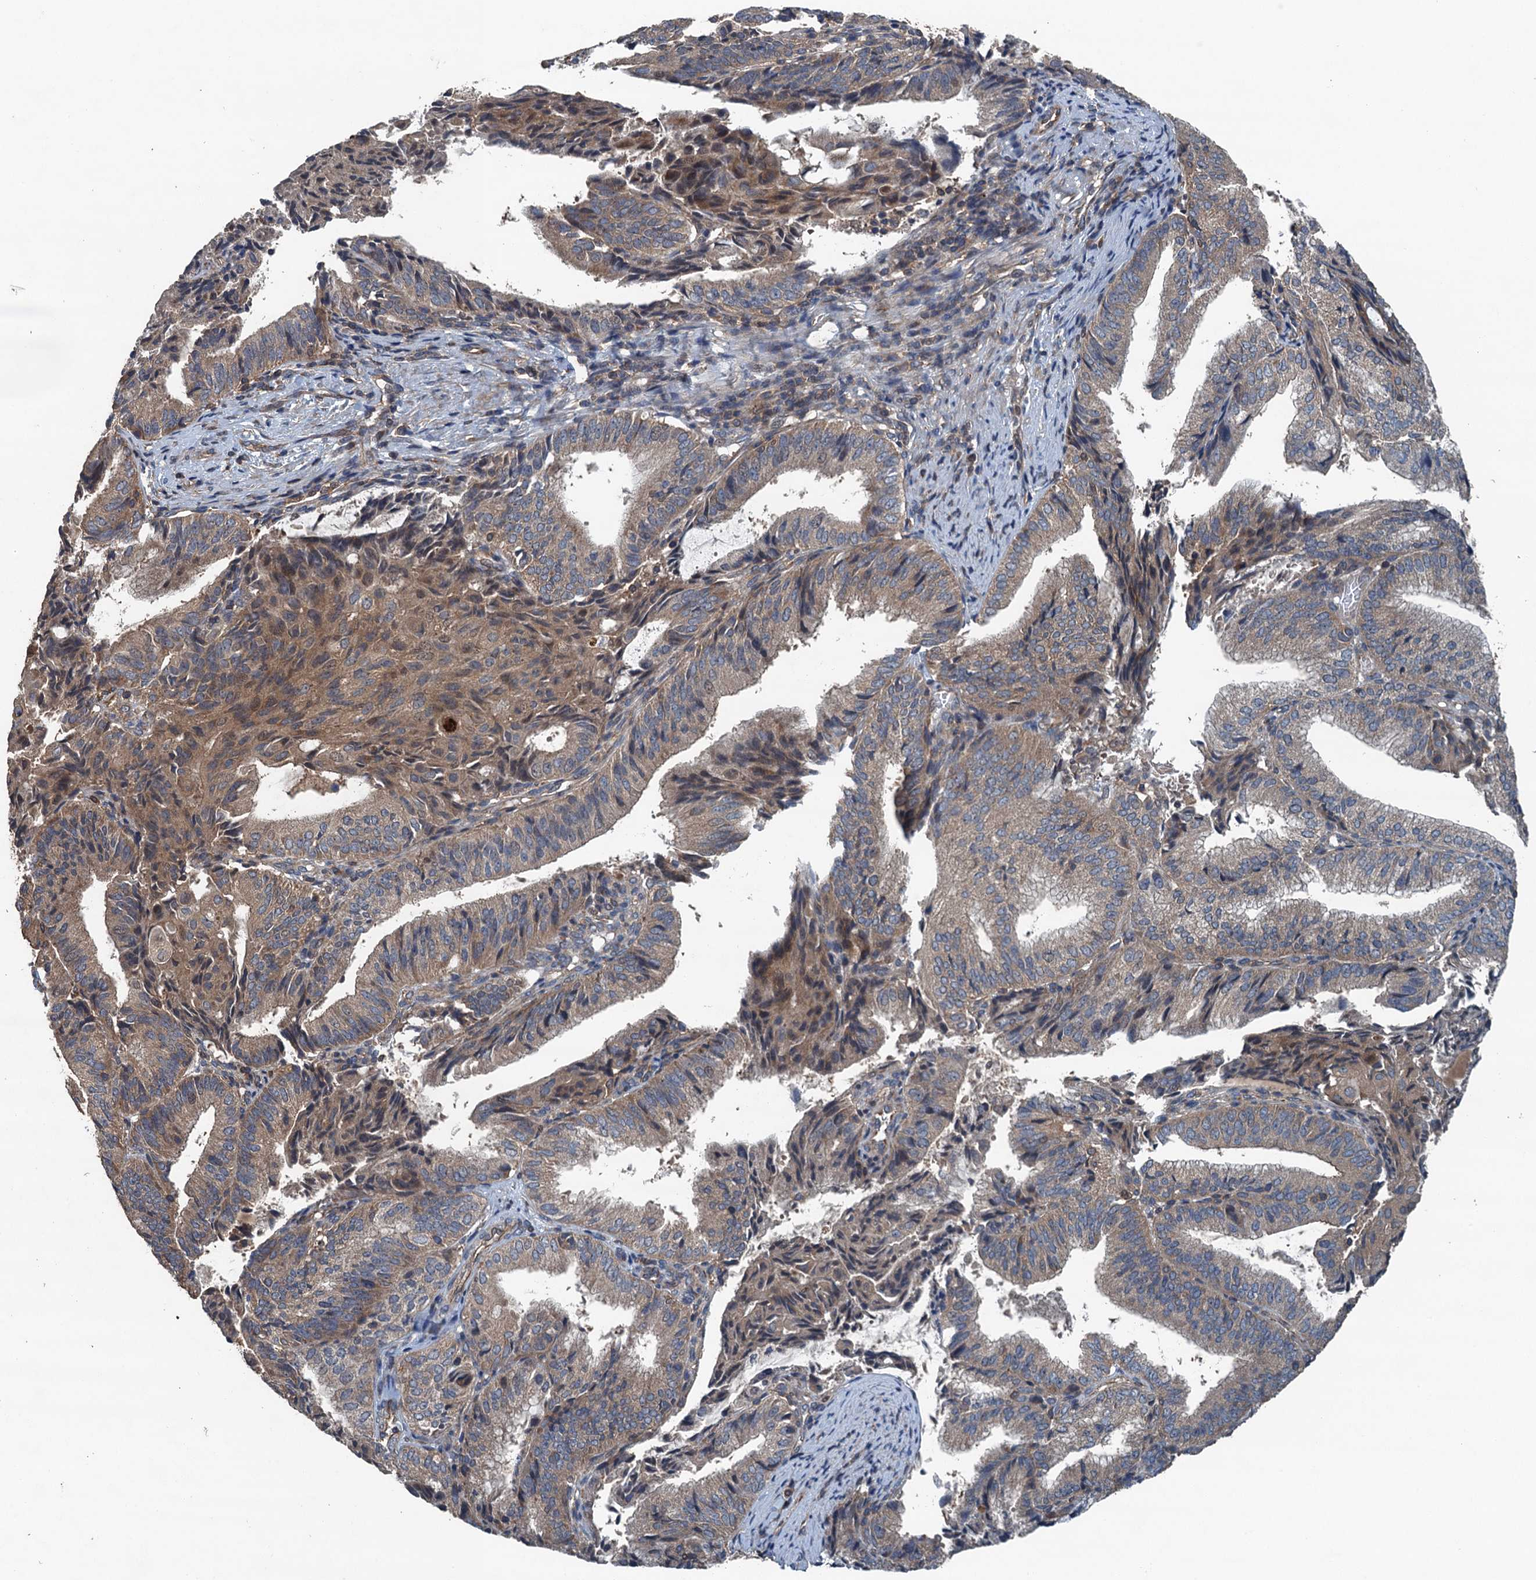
{"staining": {"intensity": "weak", "quantity": "25%-75%", "location": "cytoplasmic/membranous"}, "tissue": "endometrial cancer", "cell_type": "Tumor cells", "image_type": "cancer", "snomed": [{"axis": "morphology", "description": "Adenocarcinoma, NOS"}, {"axis": "topography", "description": "Endometrium"}], "caption": "Endometrial cancer (adenocarcinoma) stained with a brown dye shows weak cytoplasmic/membranous positive staining in about 25%-75% of tumor cells.", "gene": "BORCS5", "patient": {"sex": "female", "age": 49}}